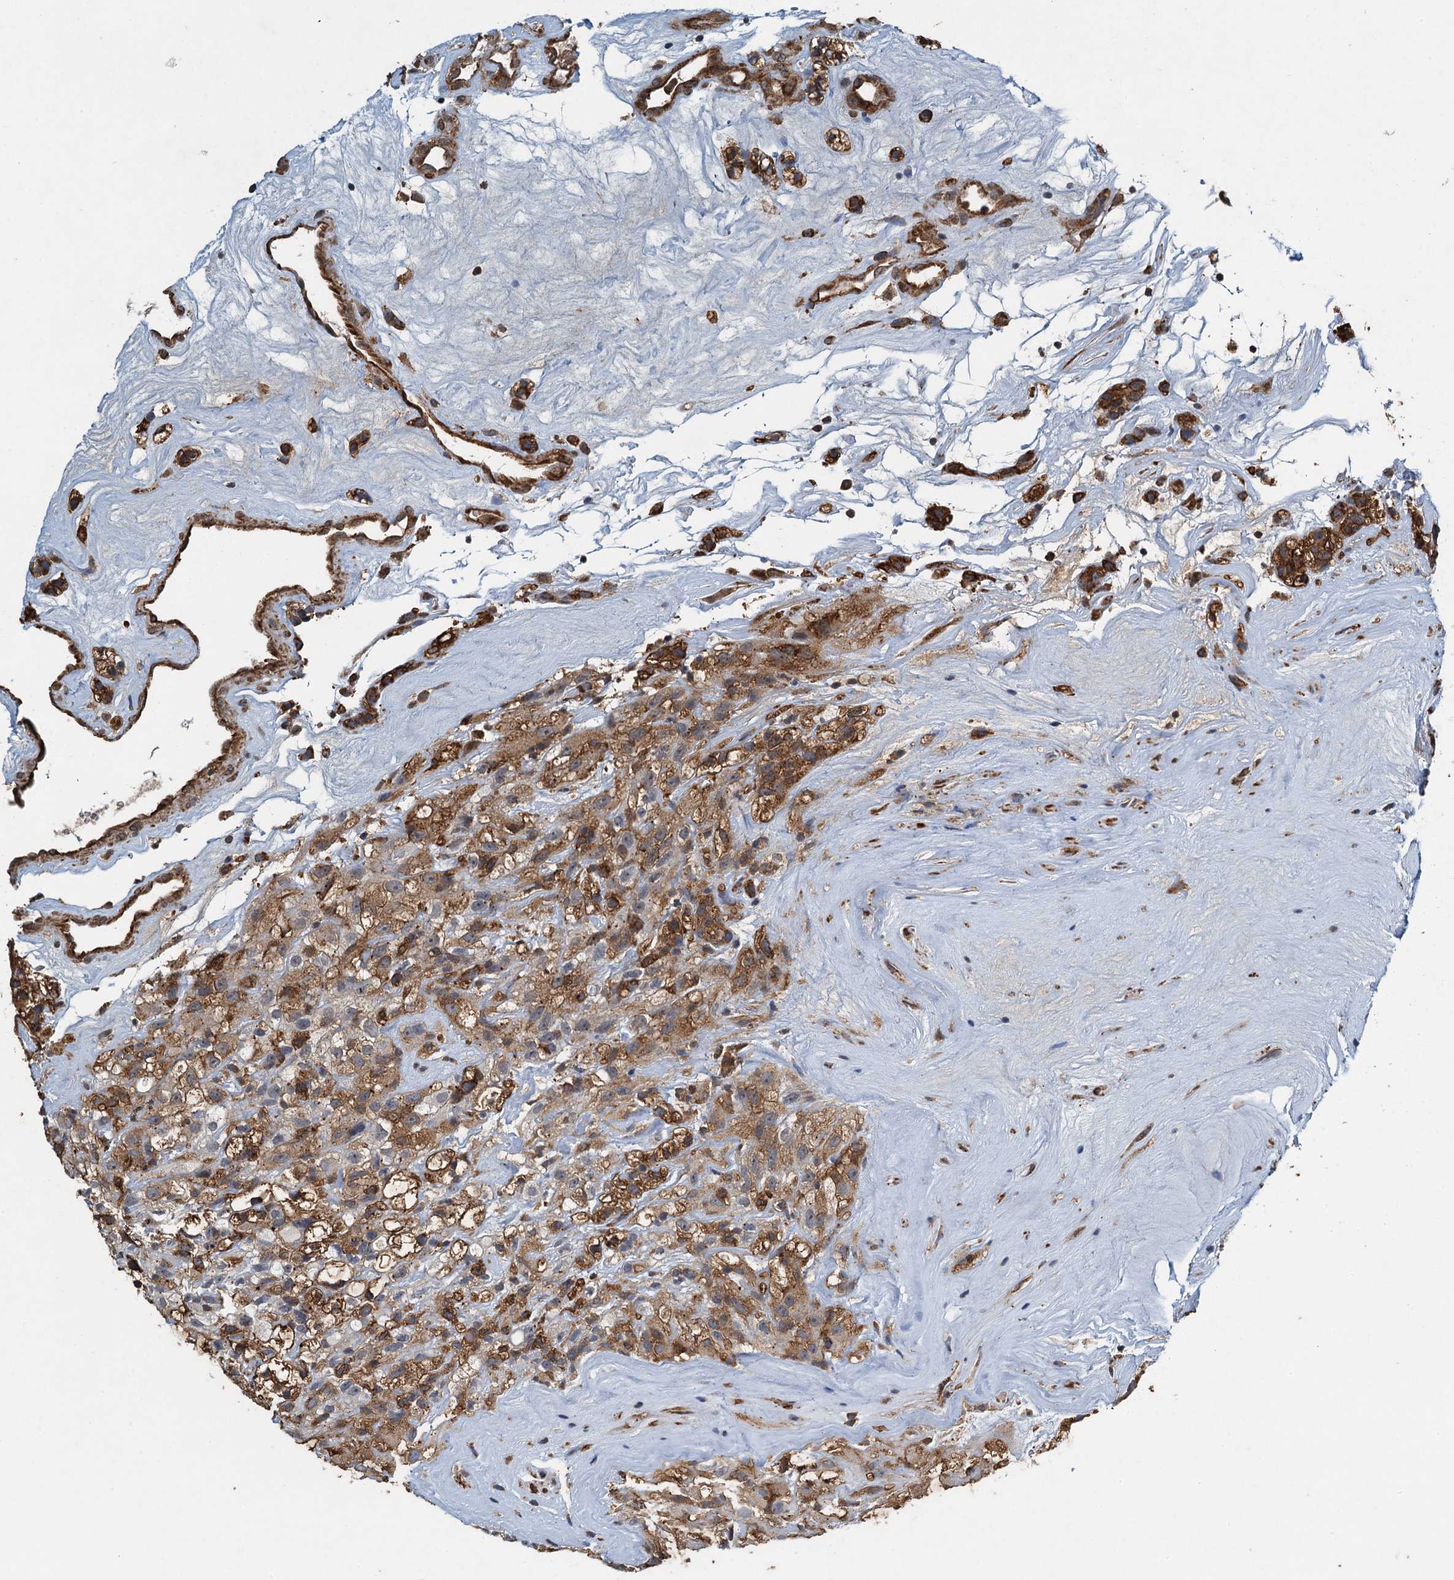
{"staining": {"intensity": "strong", "quantity": ">75%", "location": "cytoplasmic/membranous"}, "tissue": "renal cancer", "cell_type": "Tumor cells", "image_type": "cancer", "snomed": [{"axis": "morphology", "description": "Adenocarcinoma, NOS"}, {"axis": "topography", "description": "Kidney"}], "caption": "High-power microscopy captured an immunohistochemistry (IHC) image of renal cancer (adenocarcinoma), revealing strong cytoplasmic/membranous positivity in about >75% of tumor cells. Using DAB (brown) and hematoxylin (blue) stains, captured at high magnification using brightfield microscopy.", "gene": "WHAMM", "patient": {"sex": "female", "age": 57}}